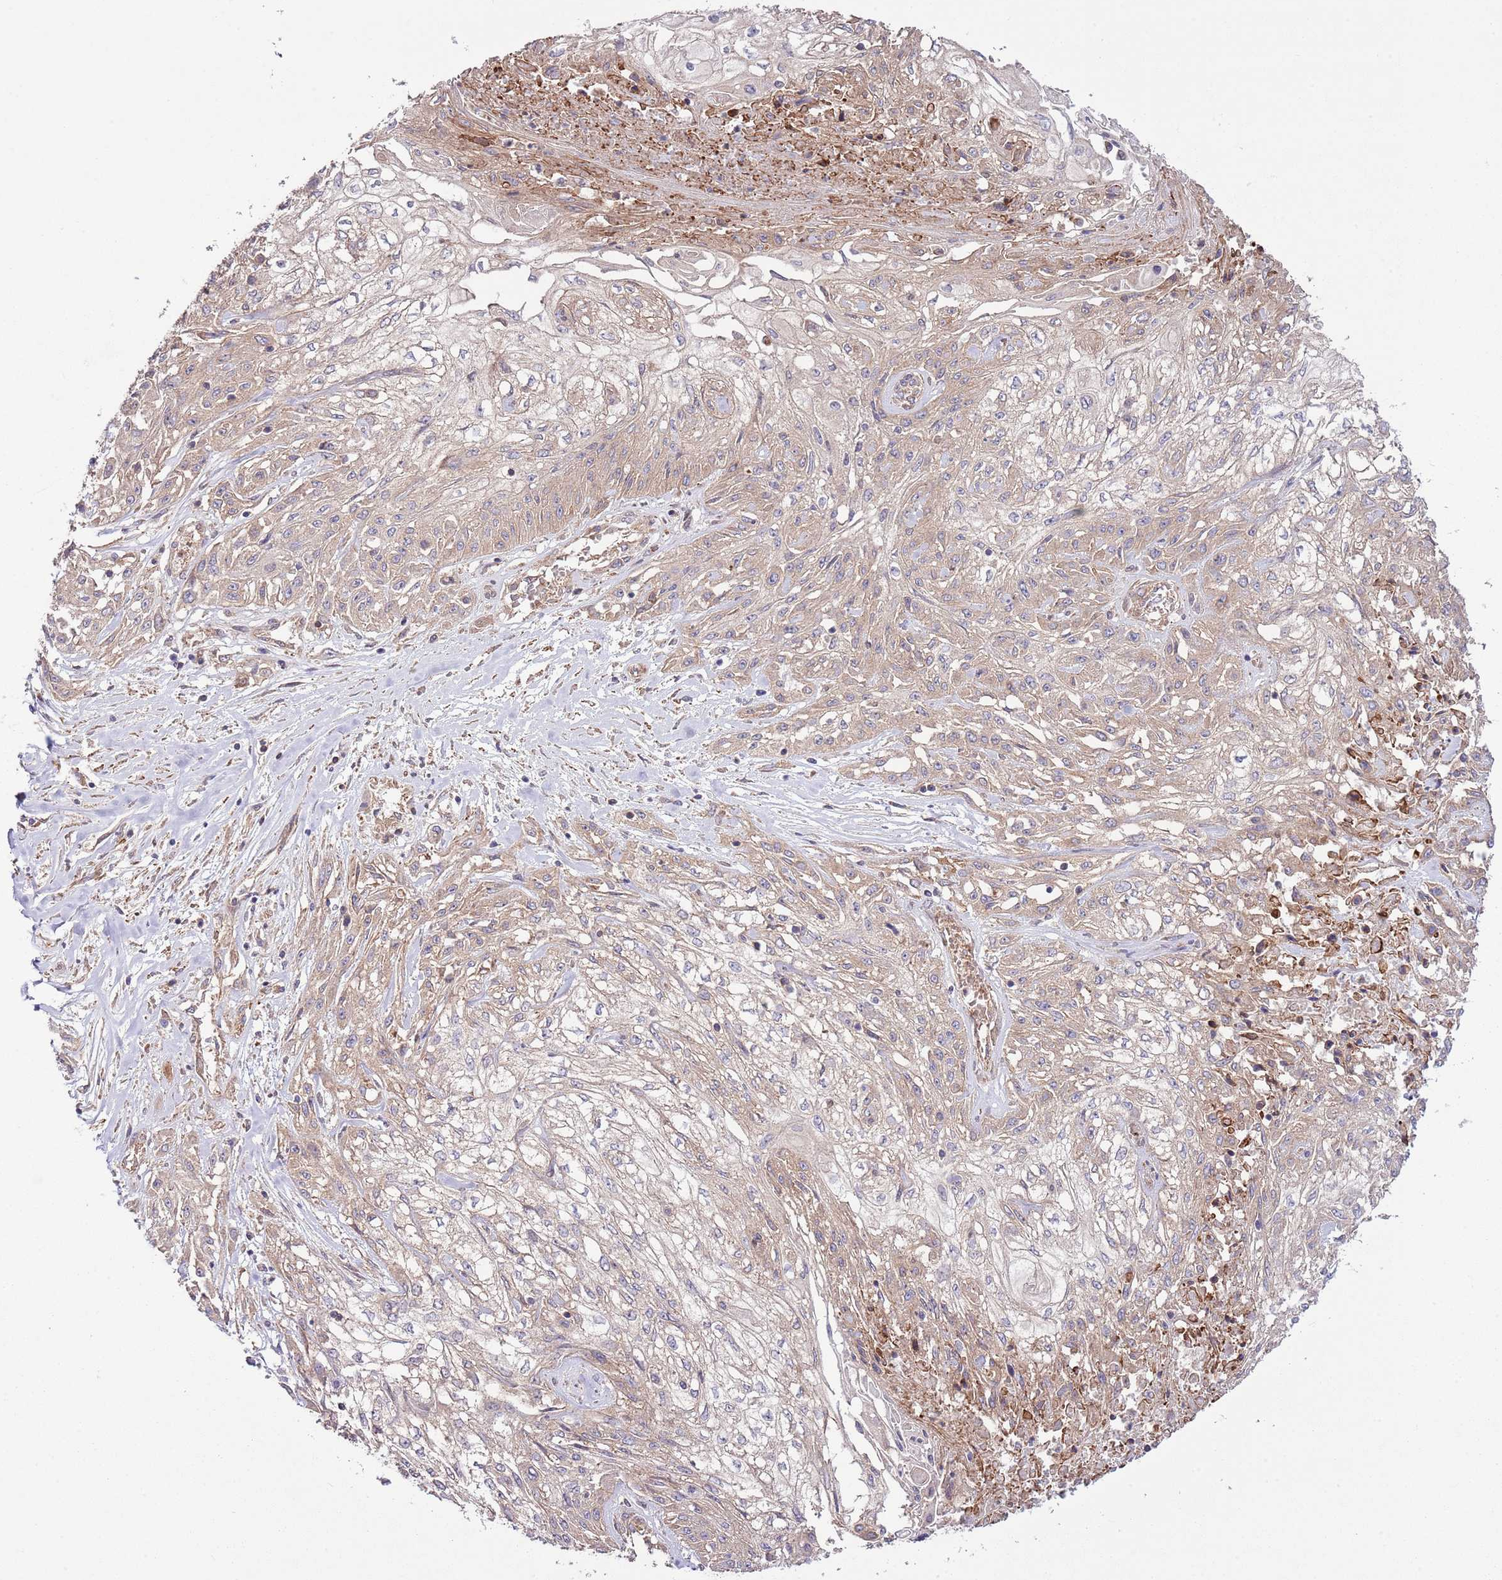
{"staining": {"intensity": "weak", "quantity": "<25%", "location": "cytoplasmic/membranous"}, "tissue": "skin cancer", "cell_type": "Tumor cells", "image_type": "cancer", "snomed": [{"axis": "morphology", "description": "Squamous cell carcinoma, NOS"}, {"axis": "morphology", "description": "Squamous cell carcinoma, metastatic, NOS"}, {"axis": "topography", "description": "Skin"}, {"axis": "topography", "description": "Lymph node"}], "caption": "The image displays no significant positivity in tumor cells of skin cancer (squamous cell carcinoma).", "gene": "LPIN2", "patient": {"sex": "male", "age": 75}}